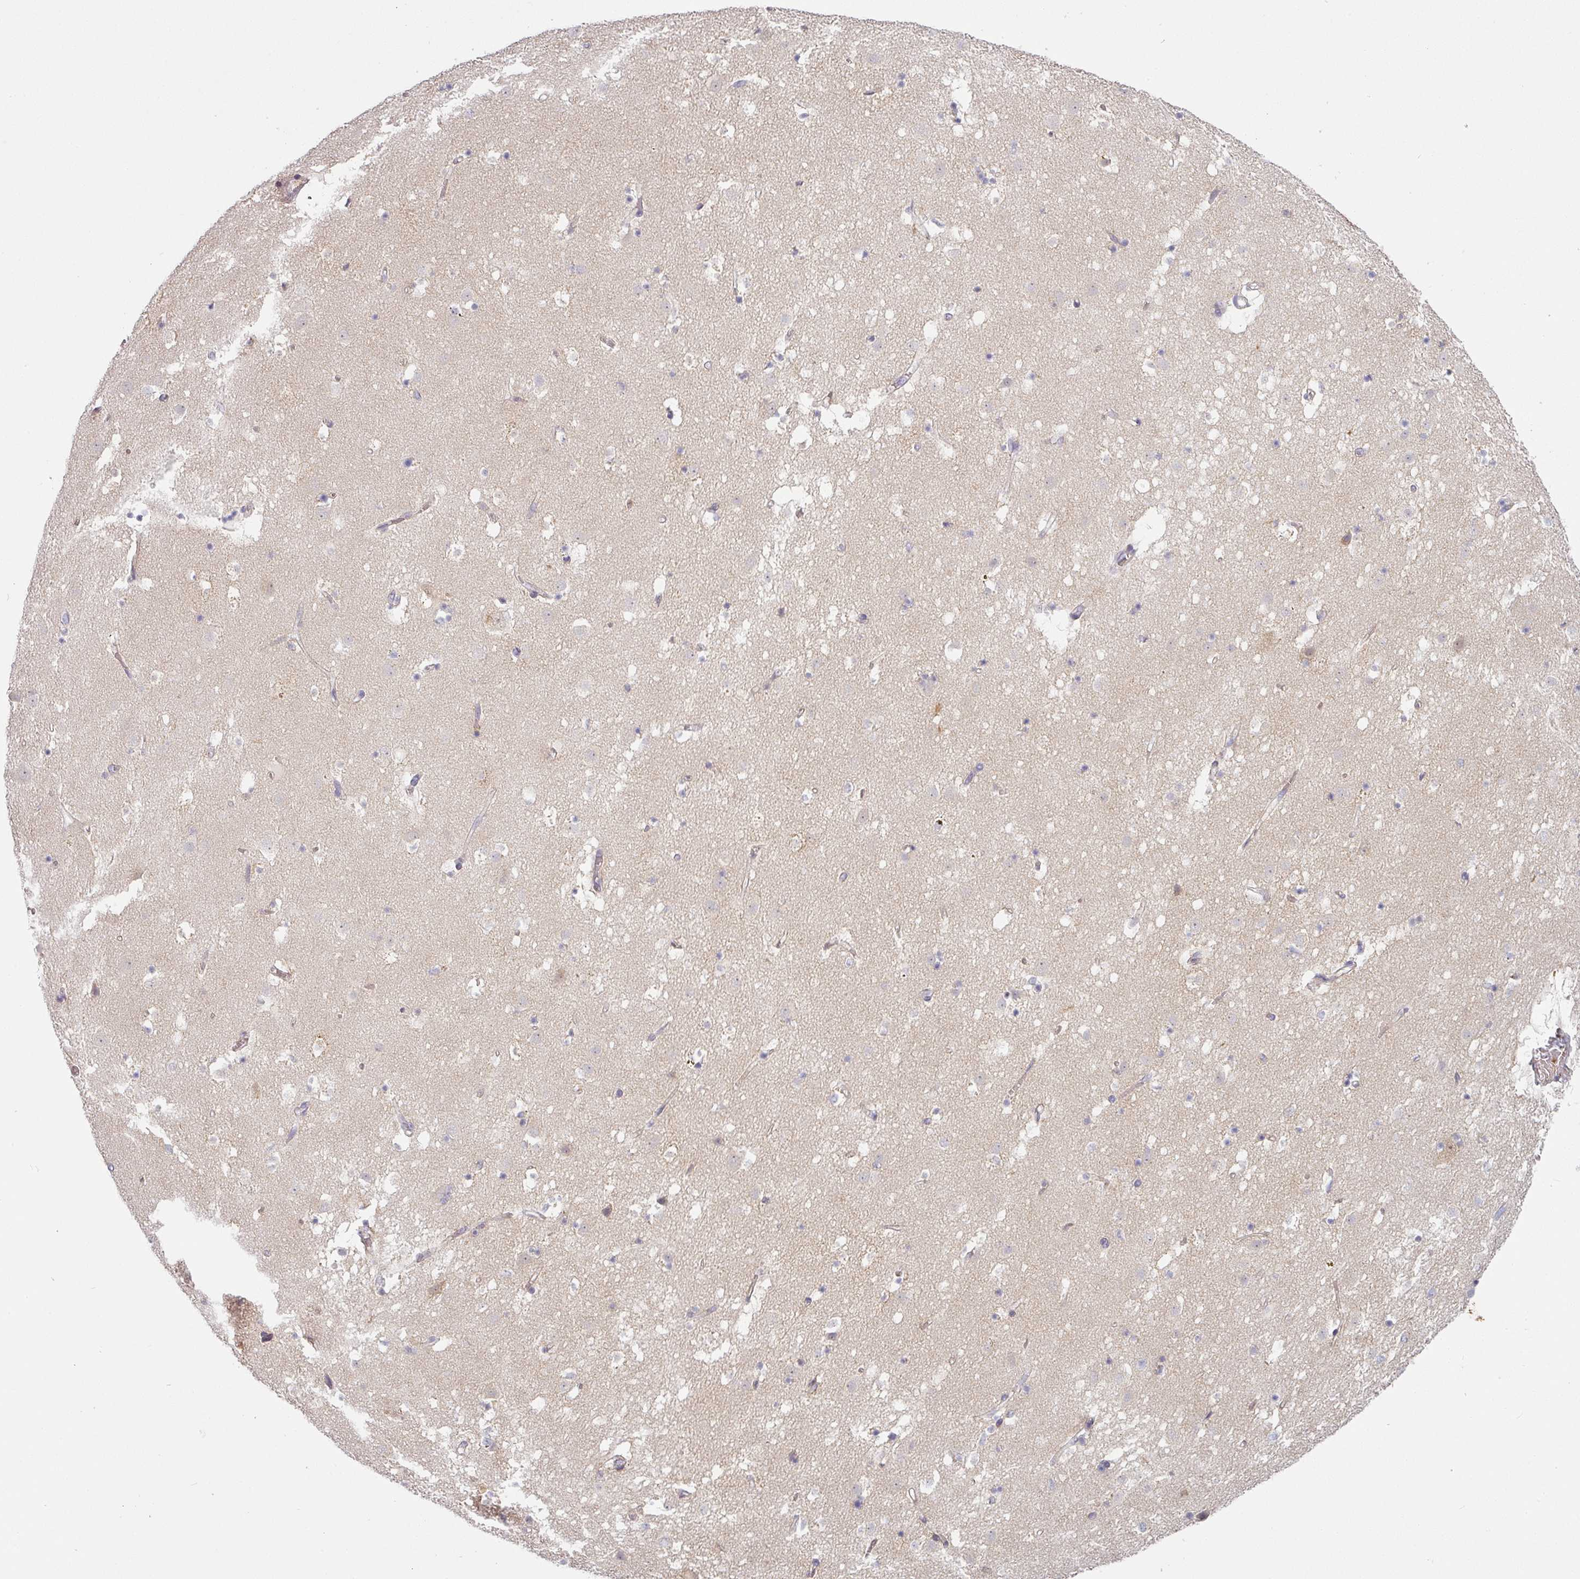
{"staining": {"intensity": "weak", "quantity": "25%-75%", "location": "cytoplasmic/membranous"}, "tissue": "caudate", "cell_type": "Glial cells", "image_type": "normal", "snomed": [{"axis": "morphology", "description": "Normal tissue, NOS"}, {"axis": "topography", "description": "Lateral ventricle wall"}], "caption": "Protein expression analysis of normal human caudate reveals weak cytoplasmic/membranous staining in approximately 25%-75% of glial cells. Immunohistochemistry stains the protein in brown and the nuclei are stained blue.", "gene": "PRODH2", "patient": {"sex": "male", "age": 58}}